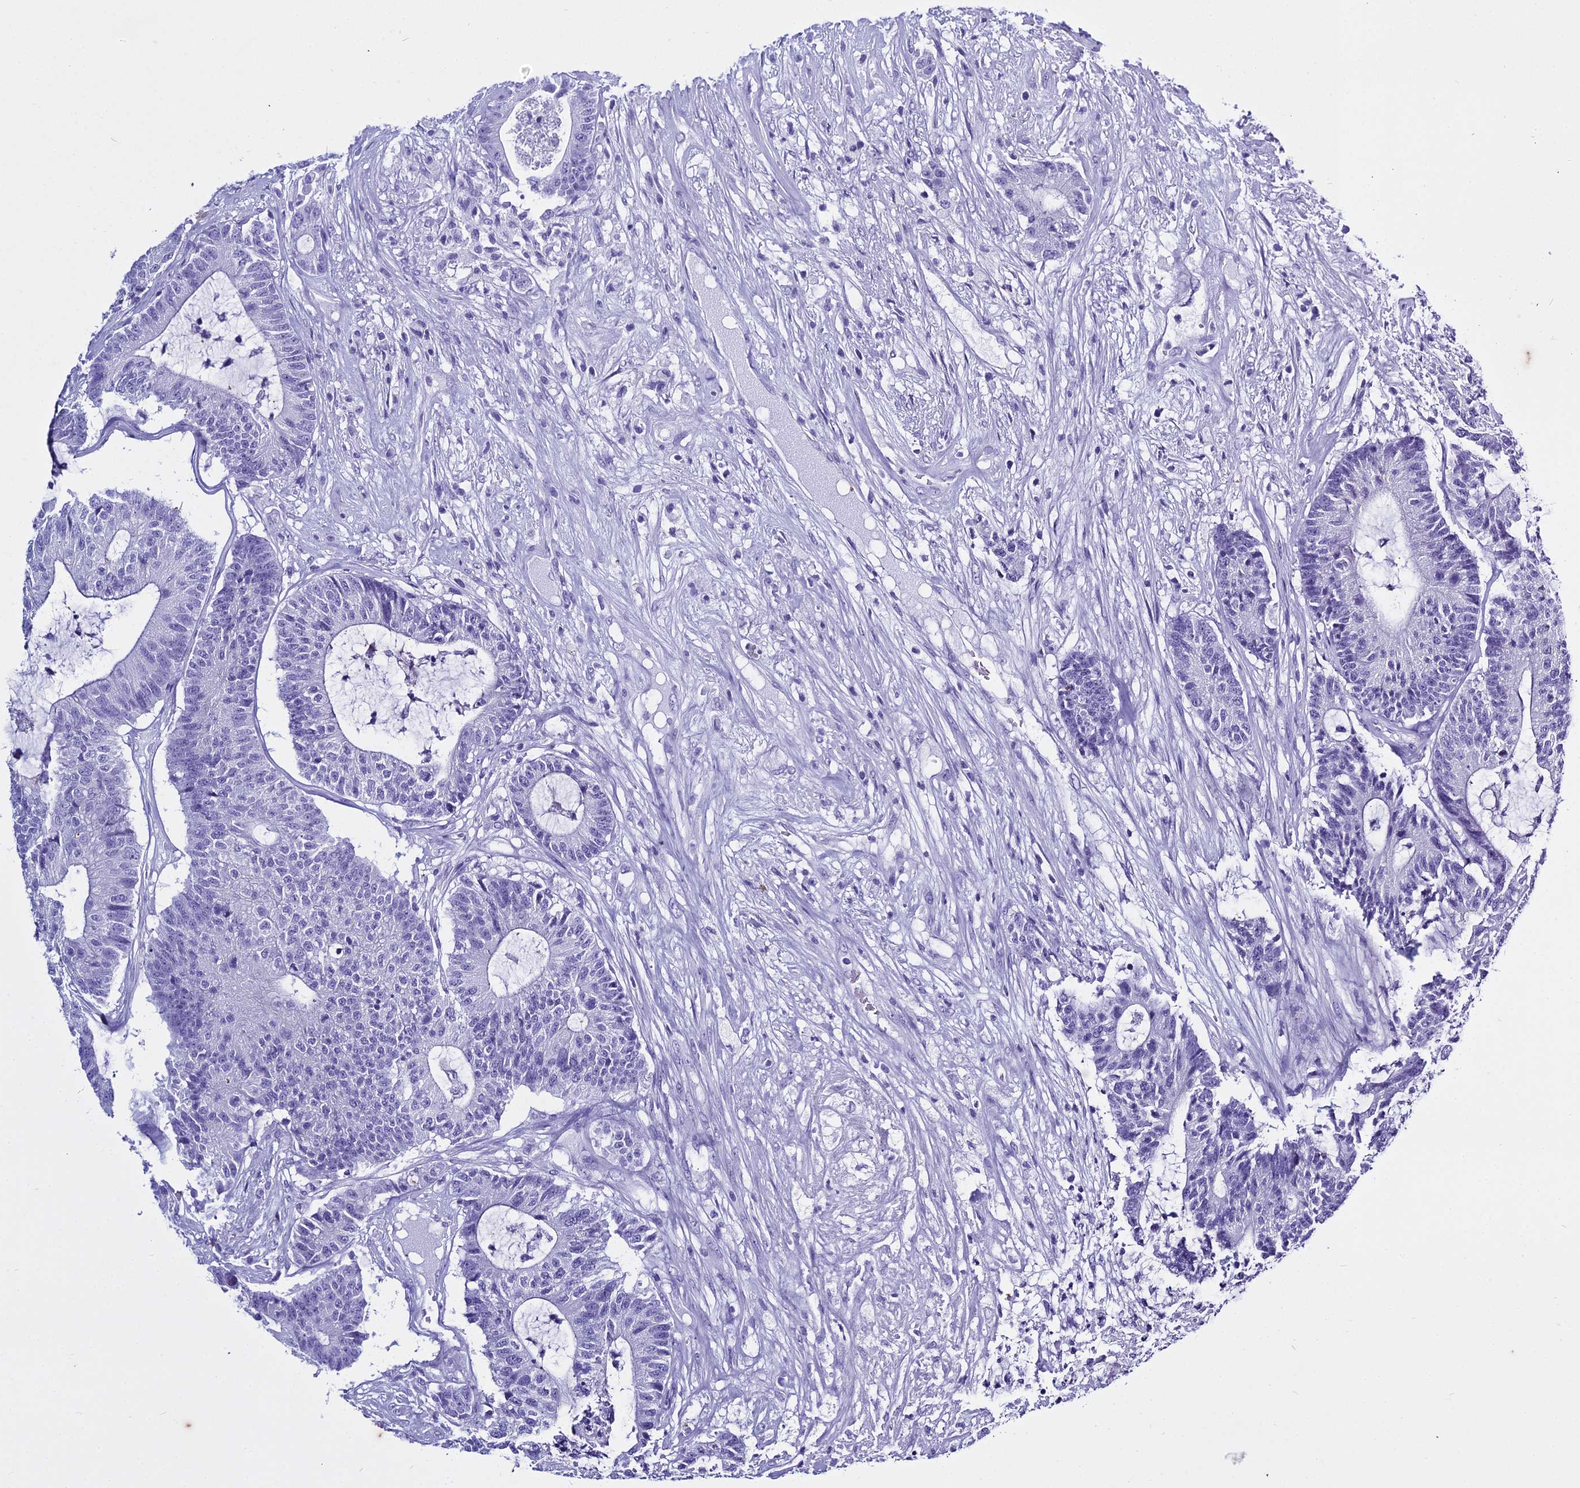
{"staining": {"intensity": "negative", "quantity": "none", "location": "none"}, "tissue": "colorectal cancer", "cell_type": "Tumor cells", "image_type": "cancer", "snomed": [{"axis": "morphology", "description": "Adenocarcinoma, NOS"}, {"axis": "topography", "description": "Colon"}], "caption": "This is an IHC photomicrograph of colorectal cancer (adenocarcinoma). There is no expression in tumor cells.", "gene": "HMGB4", "patient": {"sex": "female", "age": 84}}